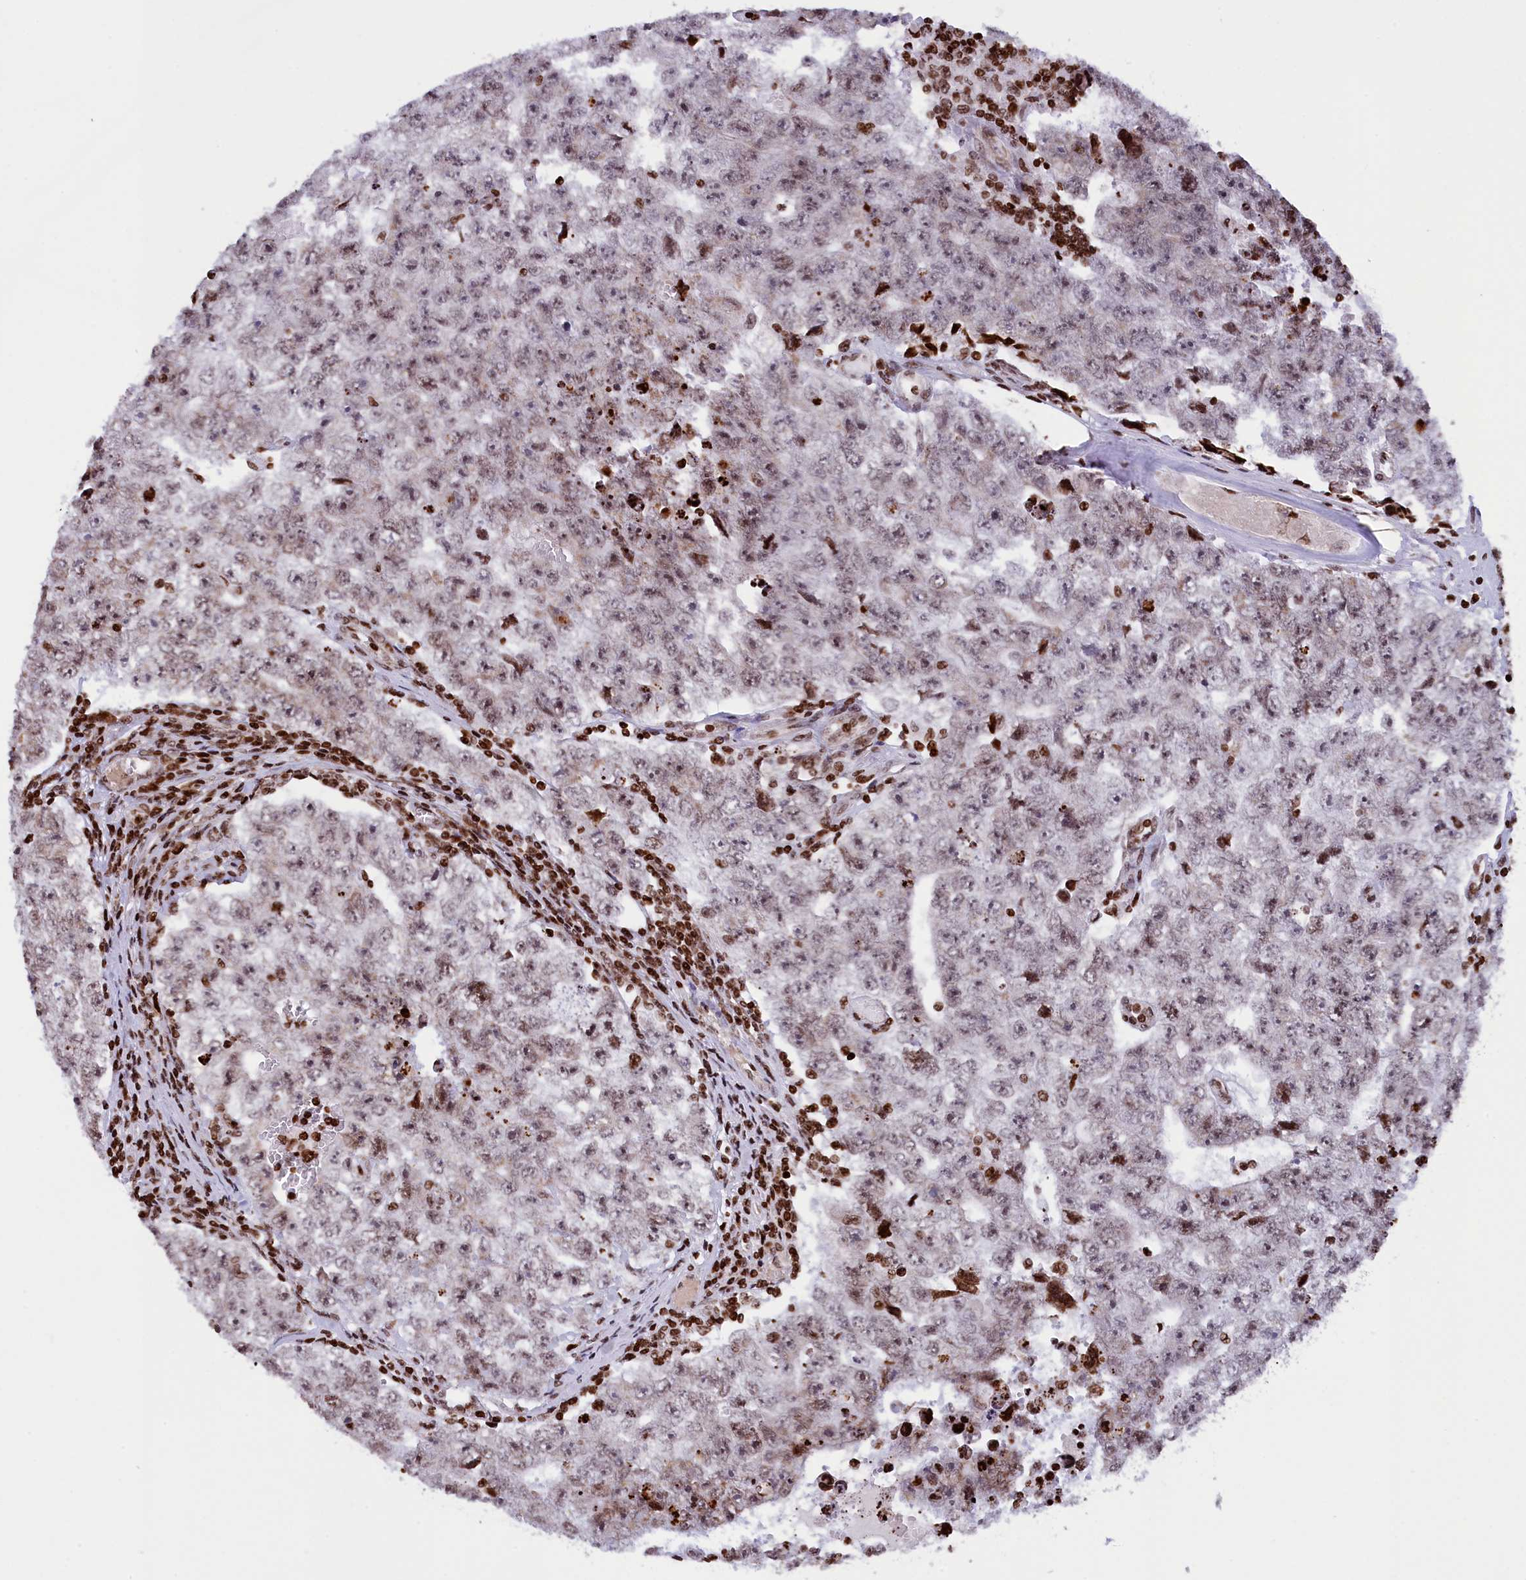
{"staining": {"intensity": "weak", "quantity": "25%-75%", "location": "nuclear"}, "tissue": "testis cancer", "cell_type": "Tumor cells", "image_type": "cancer", "snomed": [{"axis": "morphology", "description": "Carcinoma, Embryonal, NOS"}, {"axis": "topography", "description": "Testis"}], "caption": "Immunohistochemical staining of human testis cancer (embryonal carcinoma) displays weak nuclear protein staining in approximately 25%-75% of tumor cells.", "gene": "TIMM29", "patient": {"sex": "male", "age": 17}}